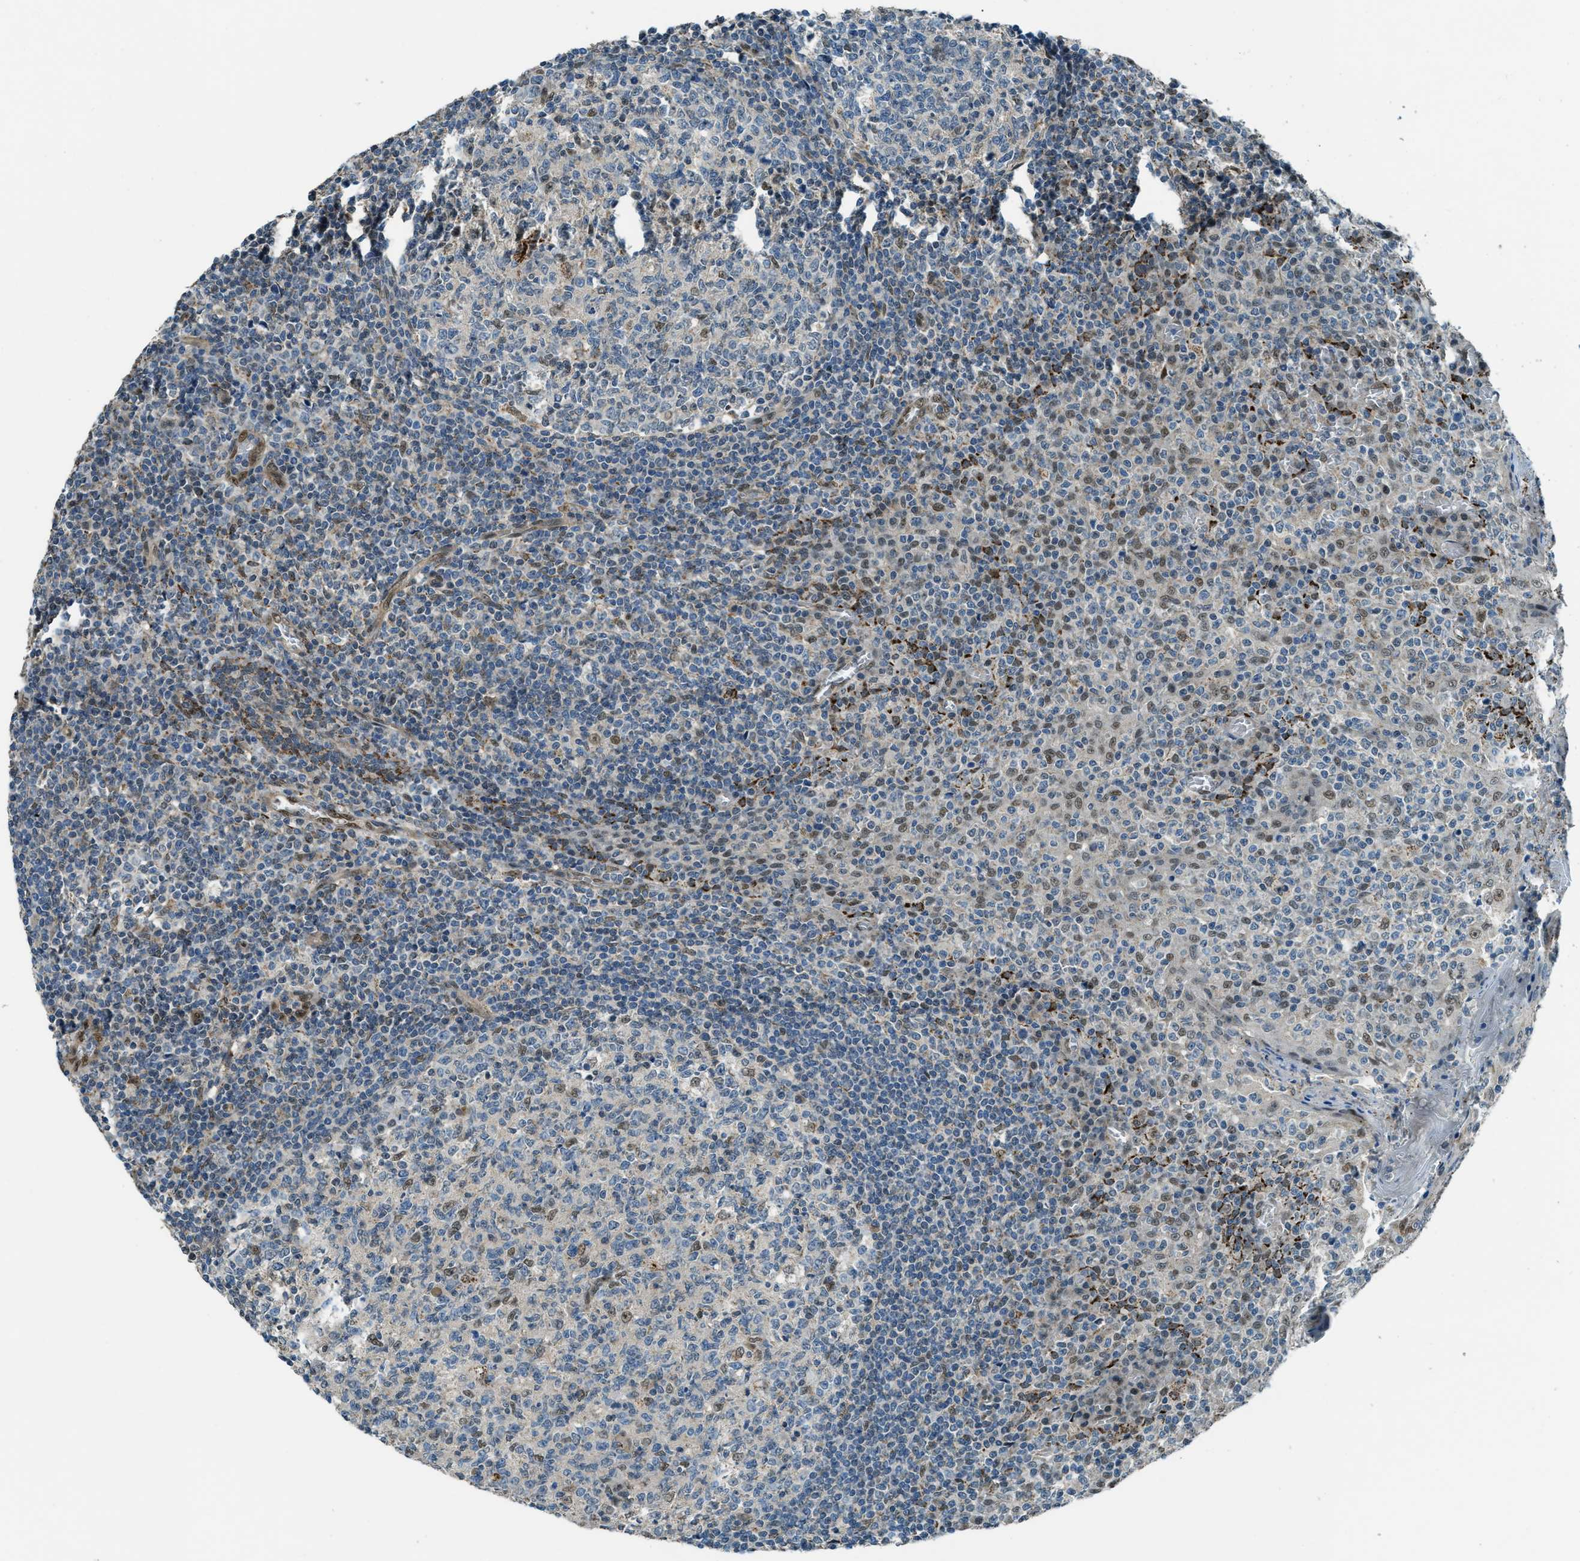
{"staining": {"intensity": "moderate", "quantity": "<25%", "location": "nuclear"}, "tissue": "tonsil", "cell_type": "Germinal center cells", "image_type": "normal", "snomed": [{"axis": "morphology", "description": "Normal tissue, NOS"}, {"axis": "topography", "description": "Tonsil"}], "caption": "Immunohistochemistry micrograph of benign tonsil stained for a protein (brown), which demonstrates low levels of moderate nuclear positivity in approximately <25% of germinal center cells.", "gene": "NPEPL1", "patient": {"sex": "female", "age": 19}}